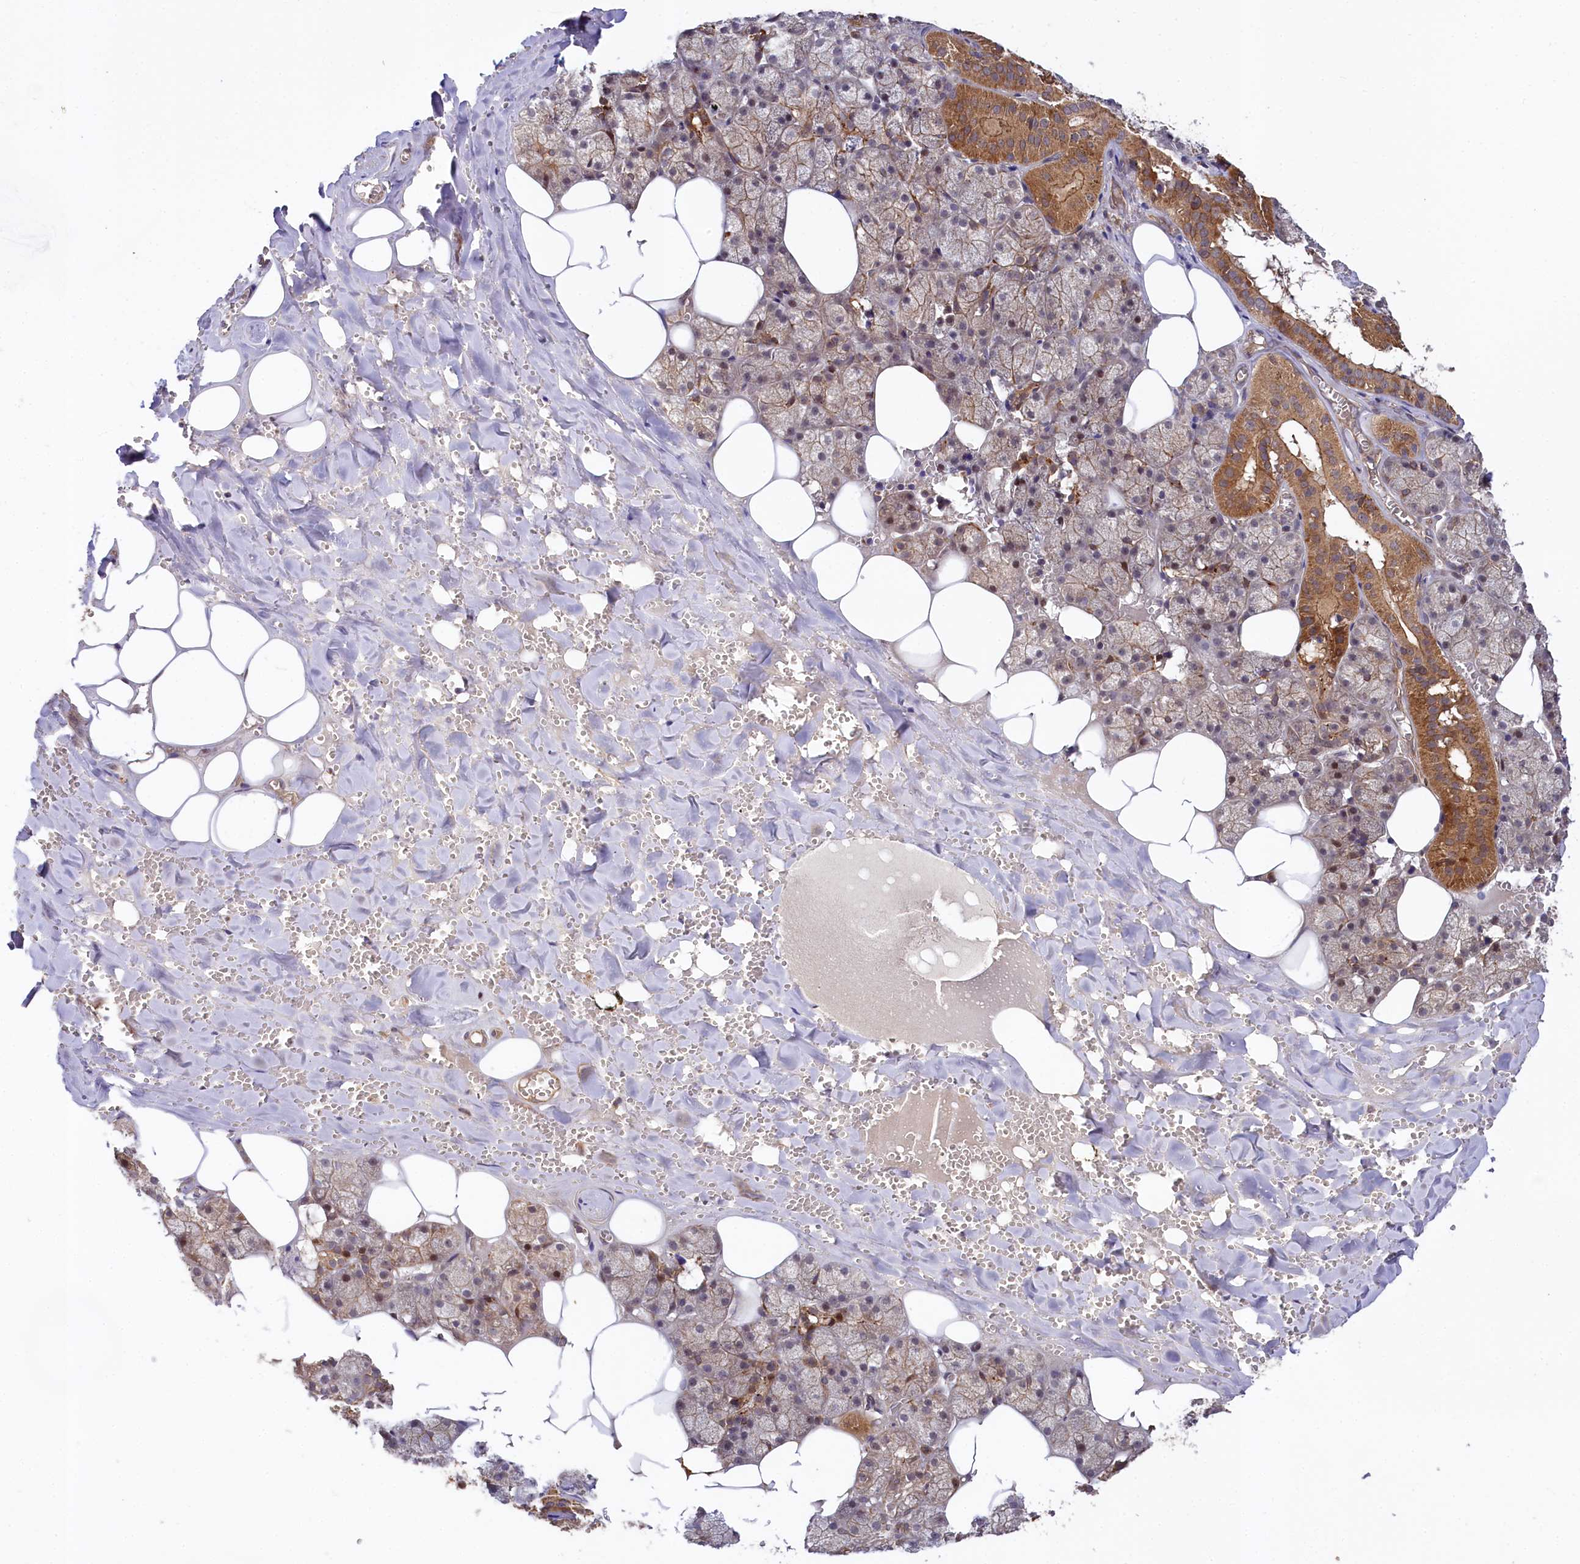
{"staining": {"intensity": "moderate", "quantity": "25%-75%", "location": "cytoplasmic/membranous"}, "tissue": "salivary gland", "cell_type": "Glandular cells", "image_type": "normal", "snomed": [{"axis": "morphology", "description": "Normal tissue, NOS"}, {"axis": "topography", "description": "Salivary gland"}], "caption": "Approximately 25%-75% of glandular cells in unremarkable salivary gland reveal moderate cytoplasmic/membranous protein staining as visualized by brown immunohistochemical staining.", "gene": "NEDD1", "patient": {"sex": "male", "age": 62}}